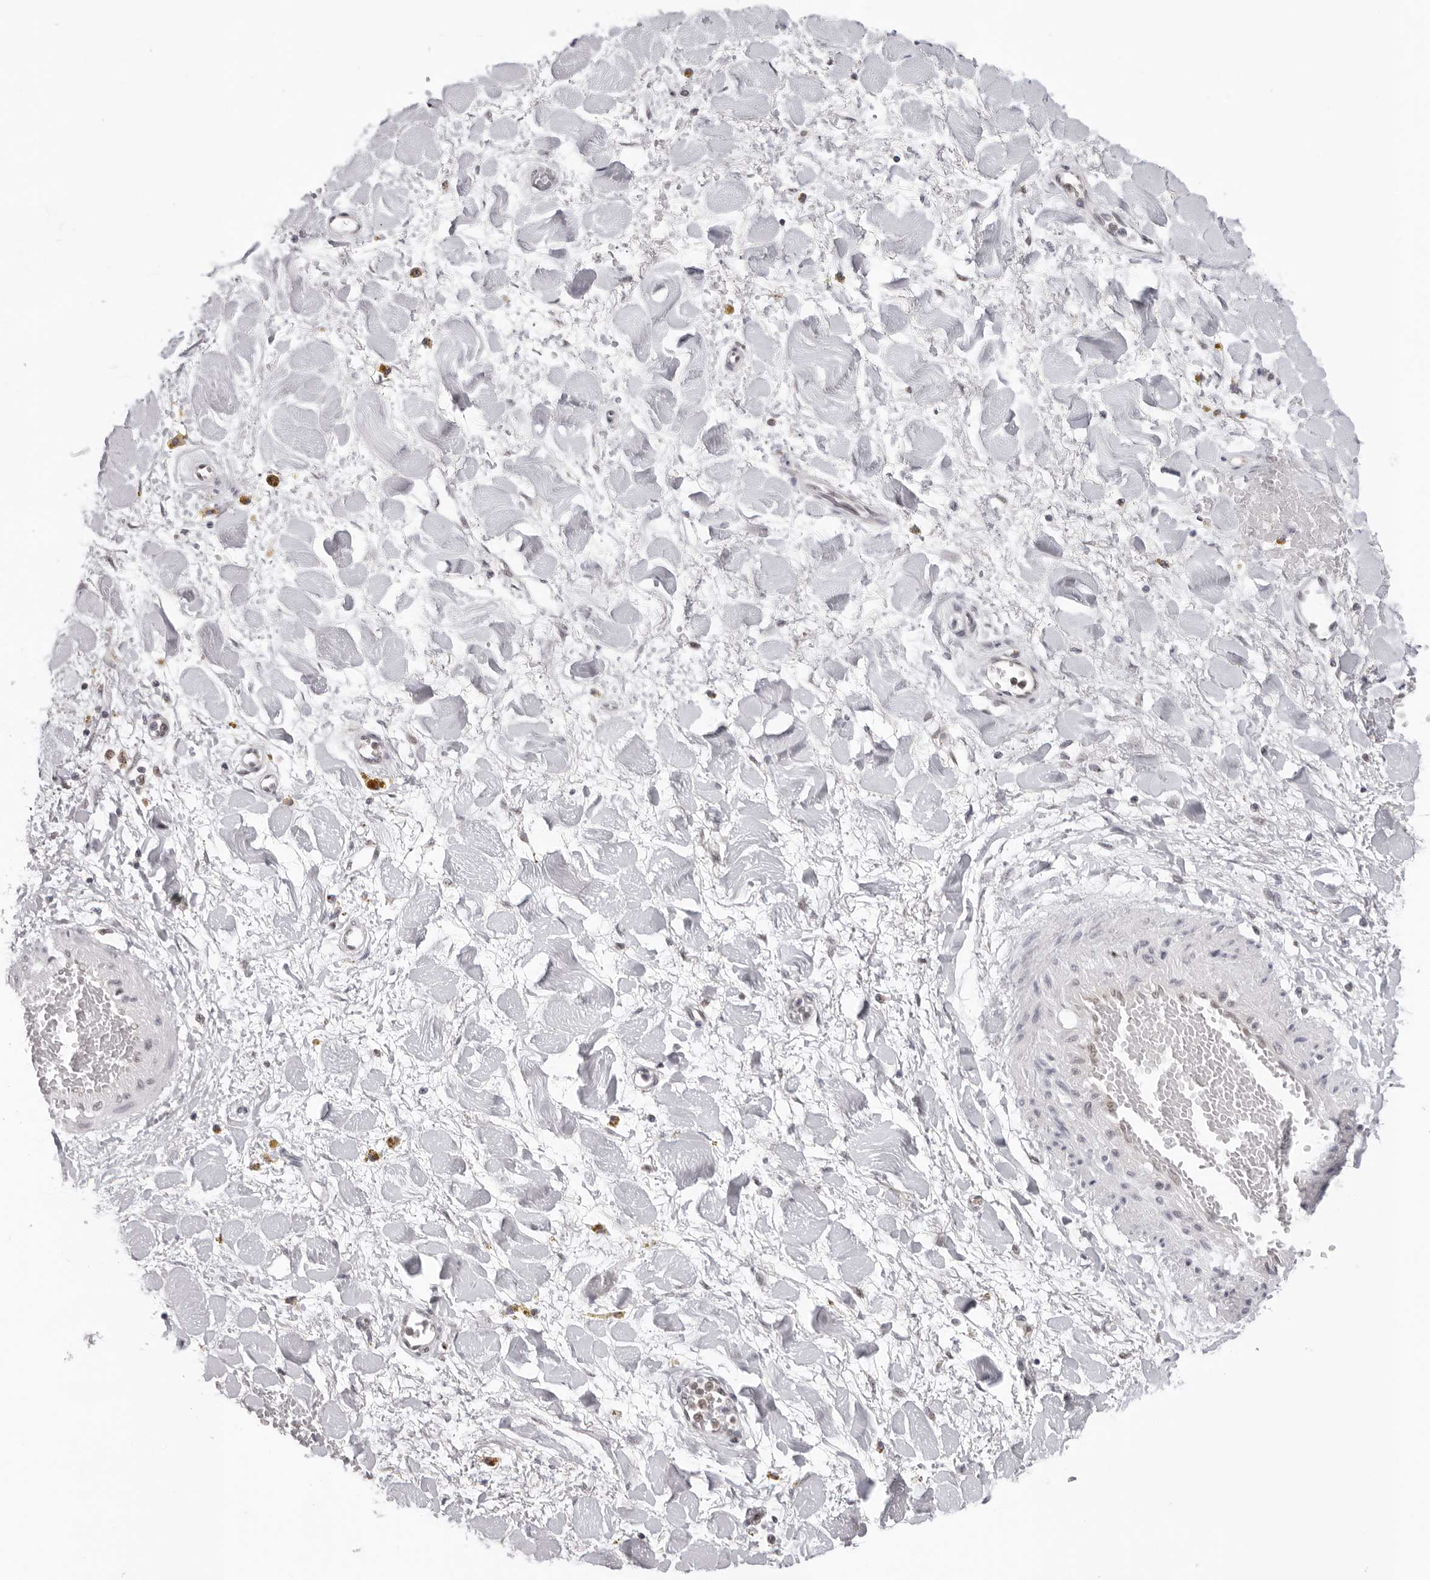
{"staining": {"intensity": "negative", "quantity": "none", "location": "none"}, "tissue": "adipose tissue", "cell_type": "Adipocytes", "image_type": "normal", "snomed": [{"axis": "morphology", "description": "Normal tissue, NOS"}, {"axis": "topography", "description": "Kidney"}, {"axis": "topography", "description": "Peripheral nerve tissue"}], "caption": "DAB (3,3'-diaminobenzidine) immunohistochemical staining of normal human adipose tissue reveals no significant positivity in adipocytes.", "gene": "WDR77", "patient": {"sex": "male", "age": 7}}